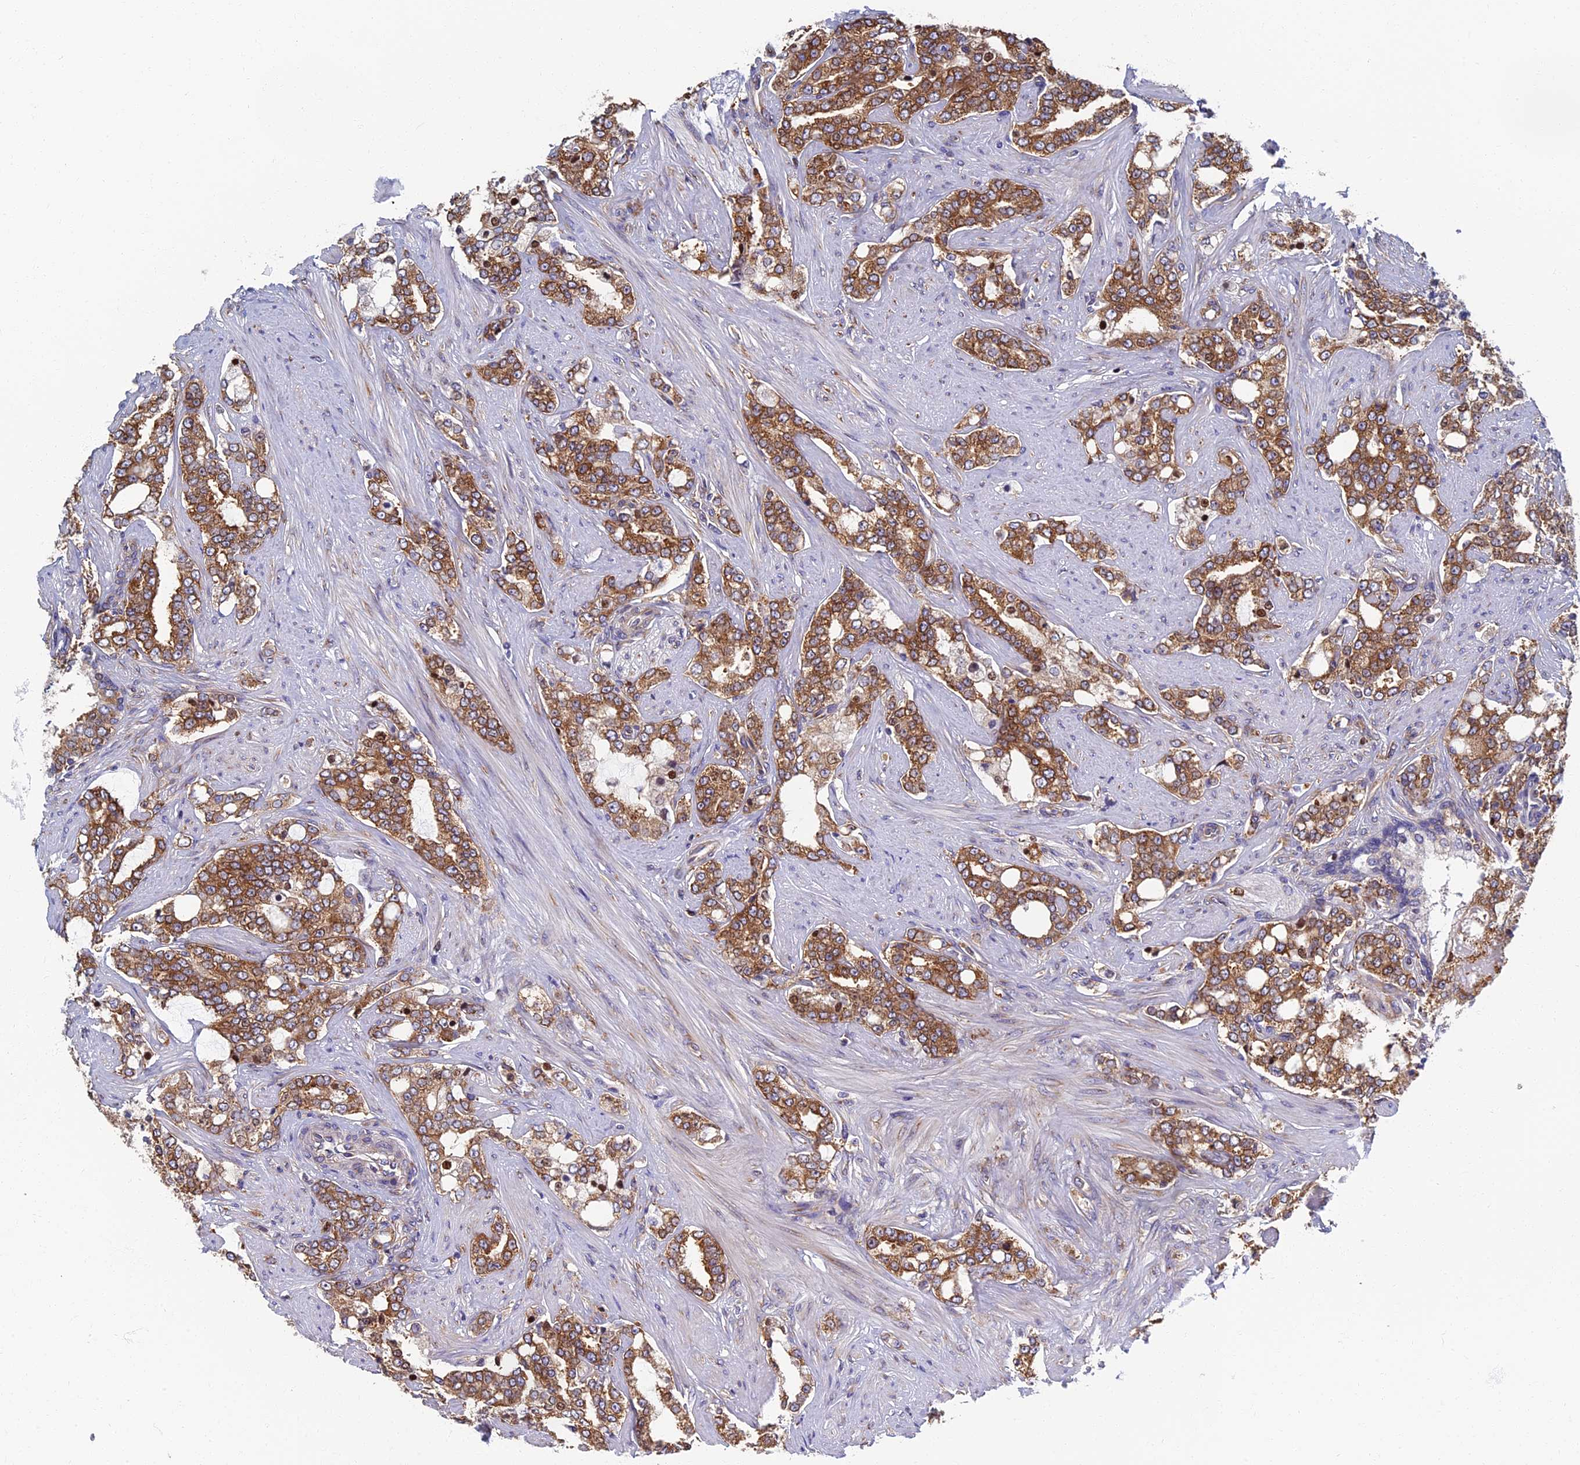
{"staining": {"intensity": "moderate", "quantity": ">75%", "location": "cytoplasmic/membranous"}, "tissue": "prostate cancer", "cell_type": "Tumor cells", "image_type": "cancer", "snomed": [{"axis": "morphology", "description": "Adenocarcinoma, High grade"}, {"axis": "topography", "description": "Prostate"}], "caption": "Protein staining reveals moderate cytoplasmic/membranous expression in approximately >75% of tumor cells in prostate cancer. Ihc stains the protein of interest in brown and the nuclei are stained blue.", "gene": "YBX1", "patient": {"sex": "male", "age": 64}}